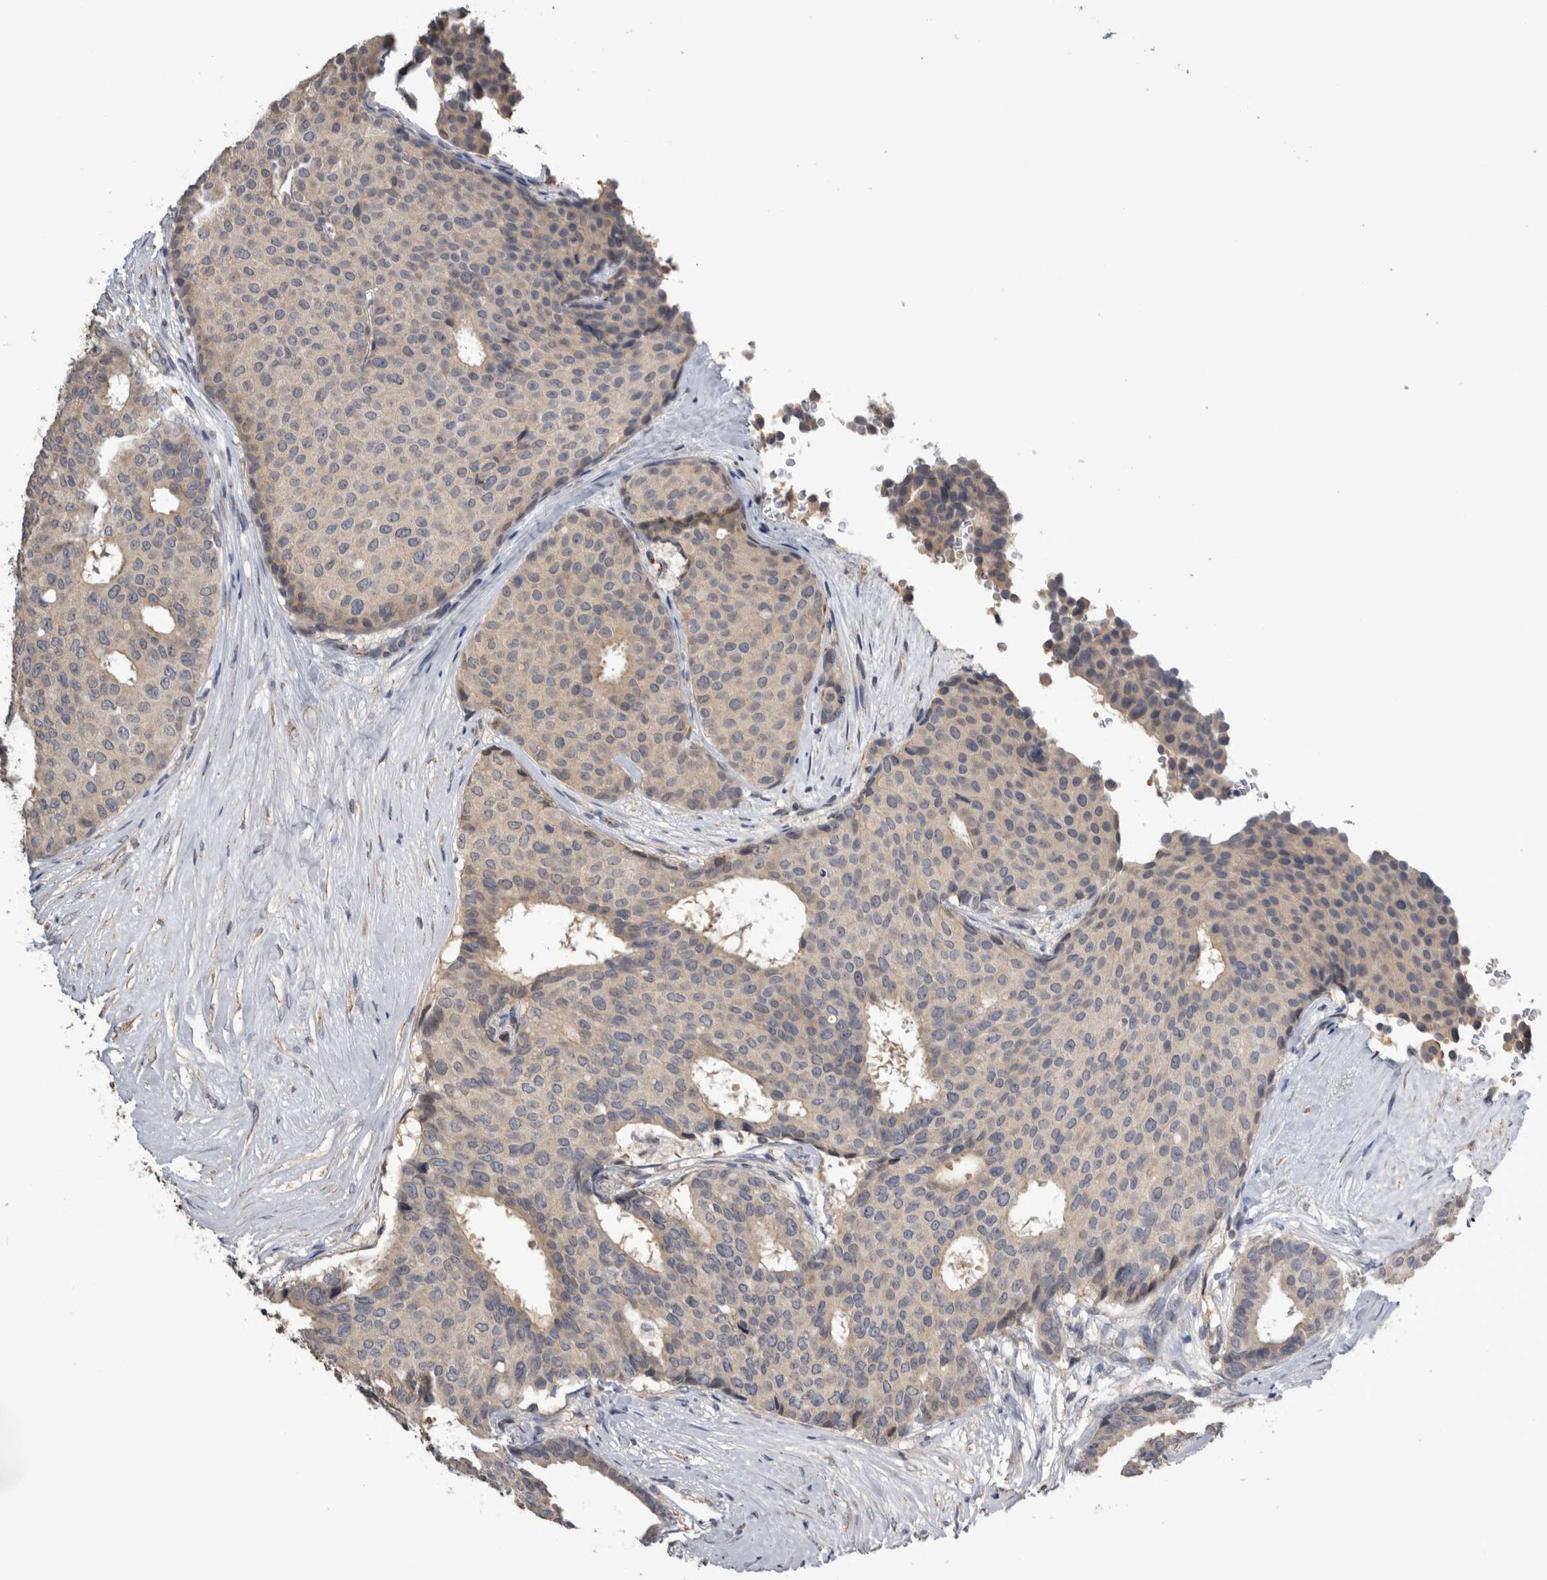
{"staining": {"intensity": "negative", "quantity": "none", "location": "none"}, "tissue": "breast cancer", "cell_type": "Tumor cells", "image_type": "cancer", "snomed": [{"axis": "morphology", "description": "Duct carcinoma"}, {"axis": "topography", "description": "Breast"}], "caption": "Tumor cells are negative for protein expression in human breast cancer.", "gene": "ANXA13", "patient": {"sex": "female", "age": 75}}